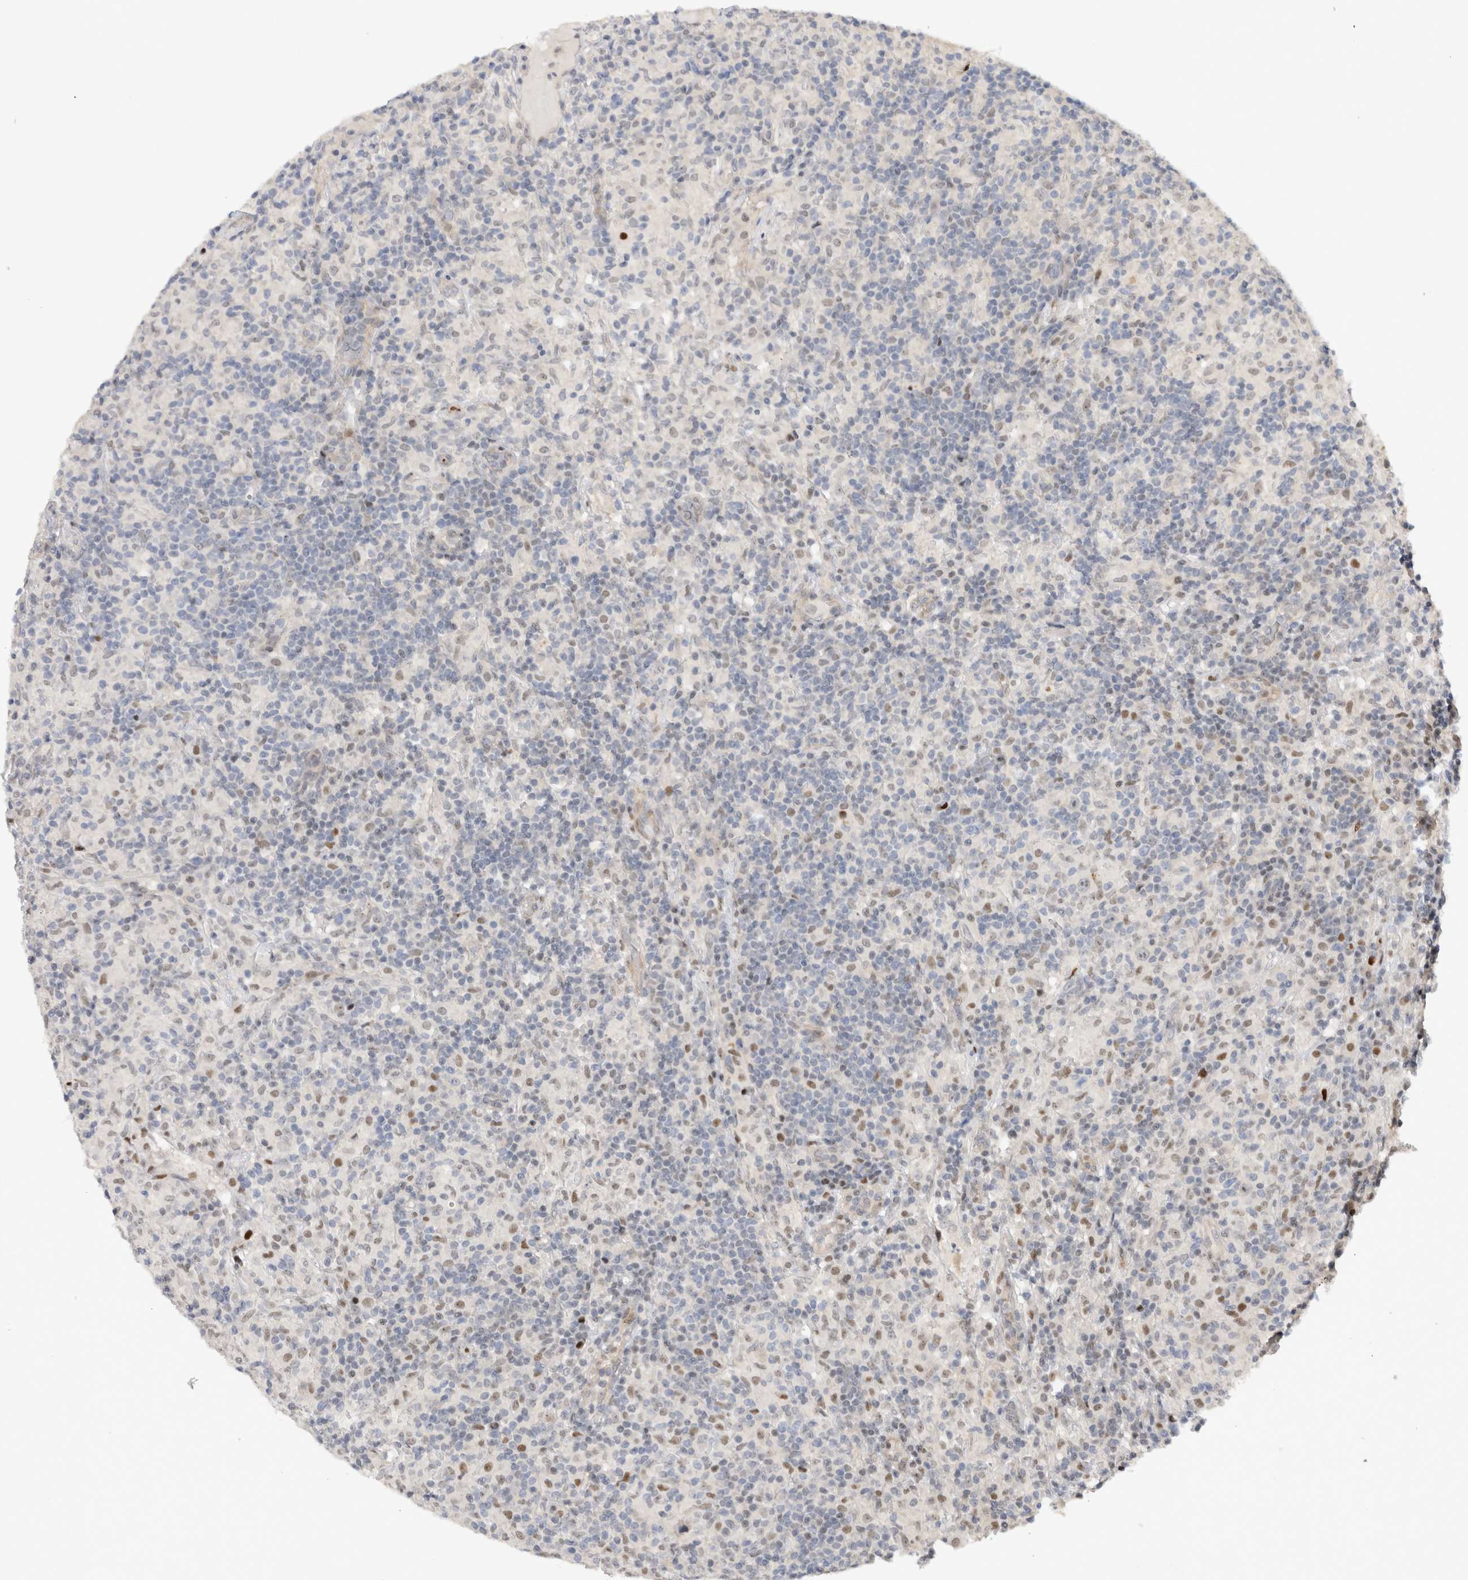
{"staining": {"intensity": "weak", "quantity": "<25%", "location": "nuclear"}, "tissue": "lymphoma", "cell_type": "Tumor cells", "image_type": "cancer", "snomed": [{"axis": "morphology", "description": "Hodgkin's disease, NOS"}, {"axis": "topography", "description": "Lymph node"}], "caption": "Immunohistochemistry (IHC) image of neoplastic tissue: human lymphoma stained with DAB (3,3'-diaminobenzidine) displays no significant protein positivity in tumor cells.", "gene": "TCF4", "patient": {"sex": "male", "age": 70}}